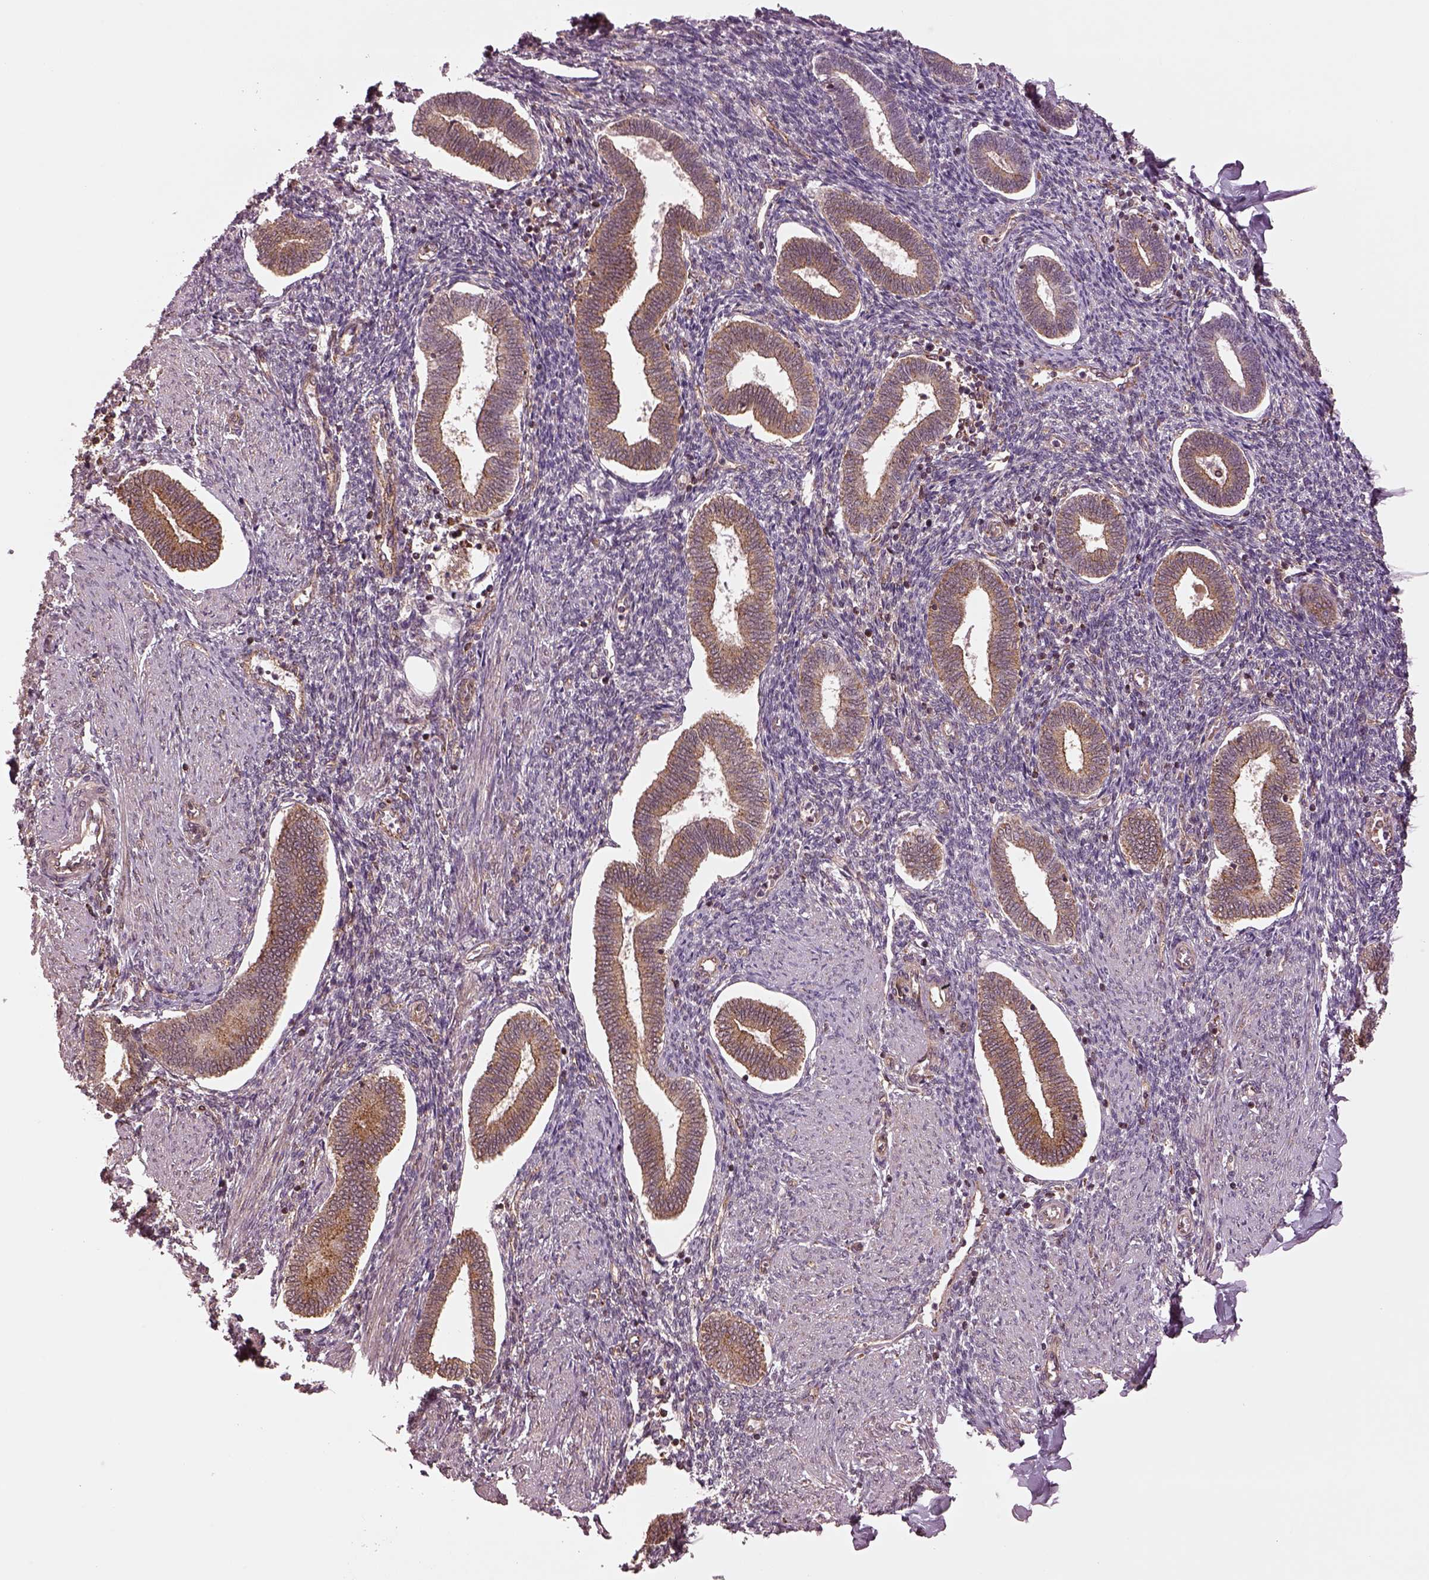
{"staining": {"intensity": "weak", "quantity": "25%-75%", "location": "cytoplasmic/membranous"}, "tissue": "endometrium", "cell_type": "Cells in endometrial stroma", "image_type": "normal", "snomed": [{"axis": "morphology", "description": "Normal tissue, NOS"}, {"axis": "topography", "description": "Endometrium"}], "caption": "Immunohistochemistry (IHC) micrograph of benign endometrium stained for a protein (brown), which displays low levels of weak cytoplasmic/membranous expression in approximately 25%-75% of cells in endometrial stroma.", "gene": "WASHC2A", "patient": {"sex": "female", "age": 42}}